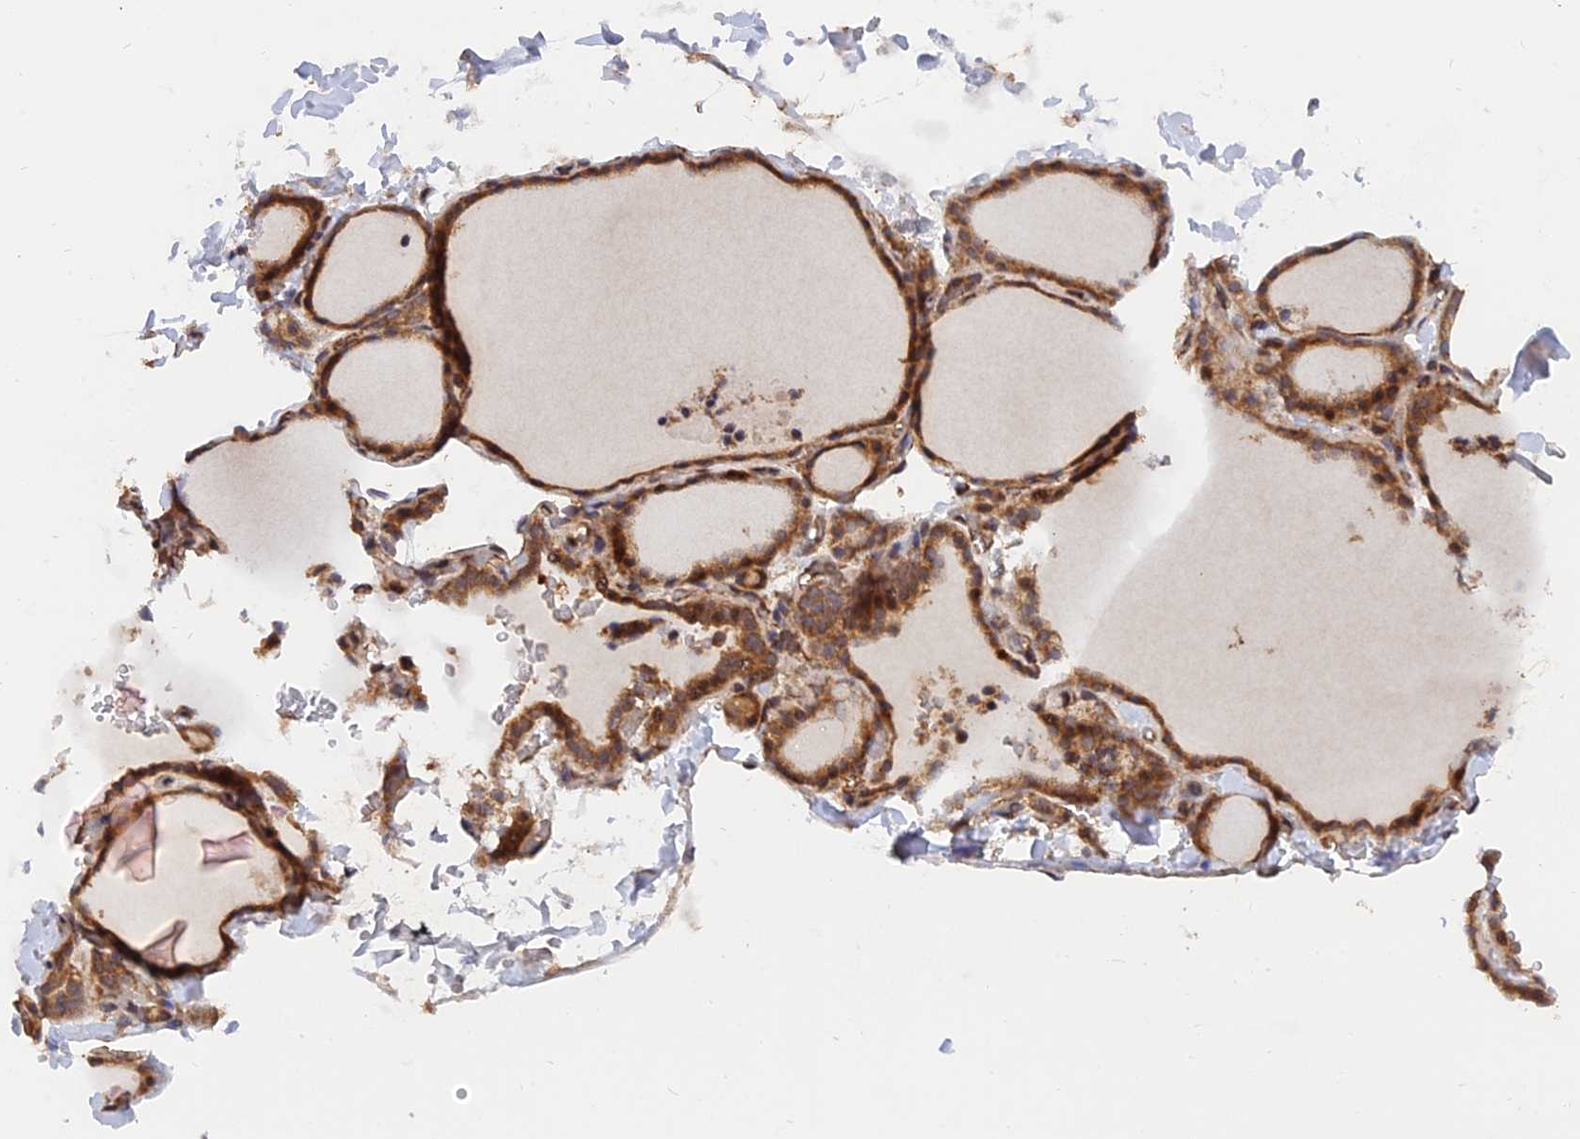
{"staining": {"intensity": "moderate", "quantity": ">75%", "location": "cytoplasmic/membranous"}, "tissue": "thyroid gland", "cell_type": "Glandular cells", "image_type": "normal", "snomed": [{"axis": "morphology", "description": "Normal tissue, NOS"}, {"axis": "topography", "description": "Thyroid gland"}], "caption": "IHC of normal thyroid gland shows medium levels of moderate cytoplasmic/membranous expression in approximately >75% of glandular cells.", "gene": "WDR41", "patient": {"sex": "female", "age": 22}}